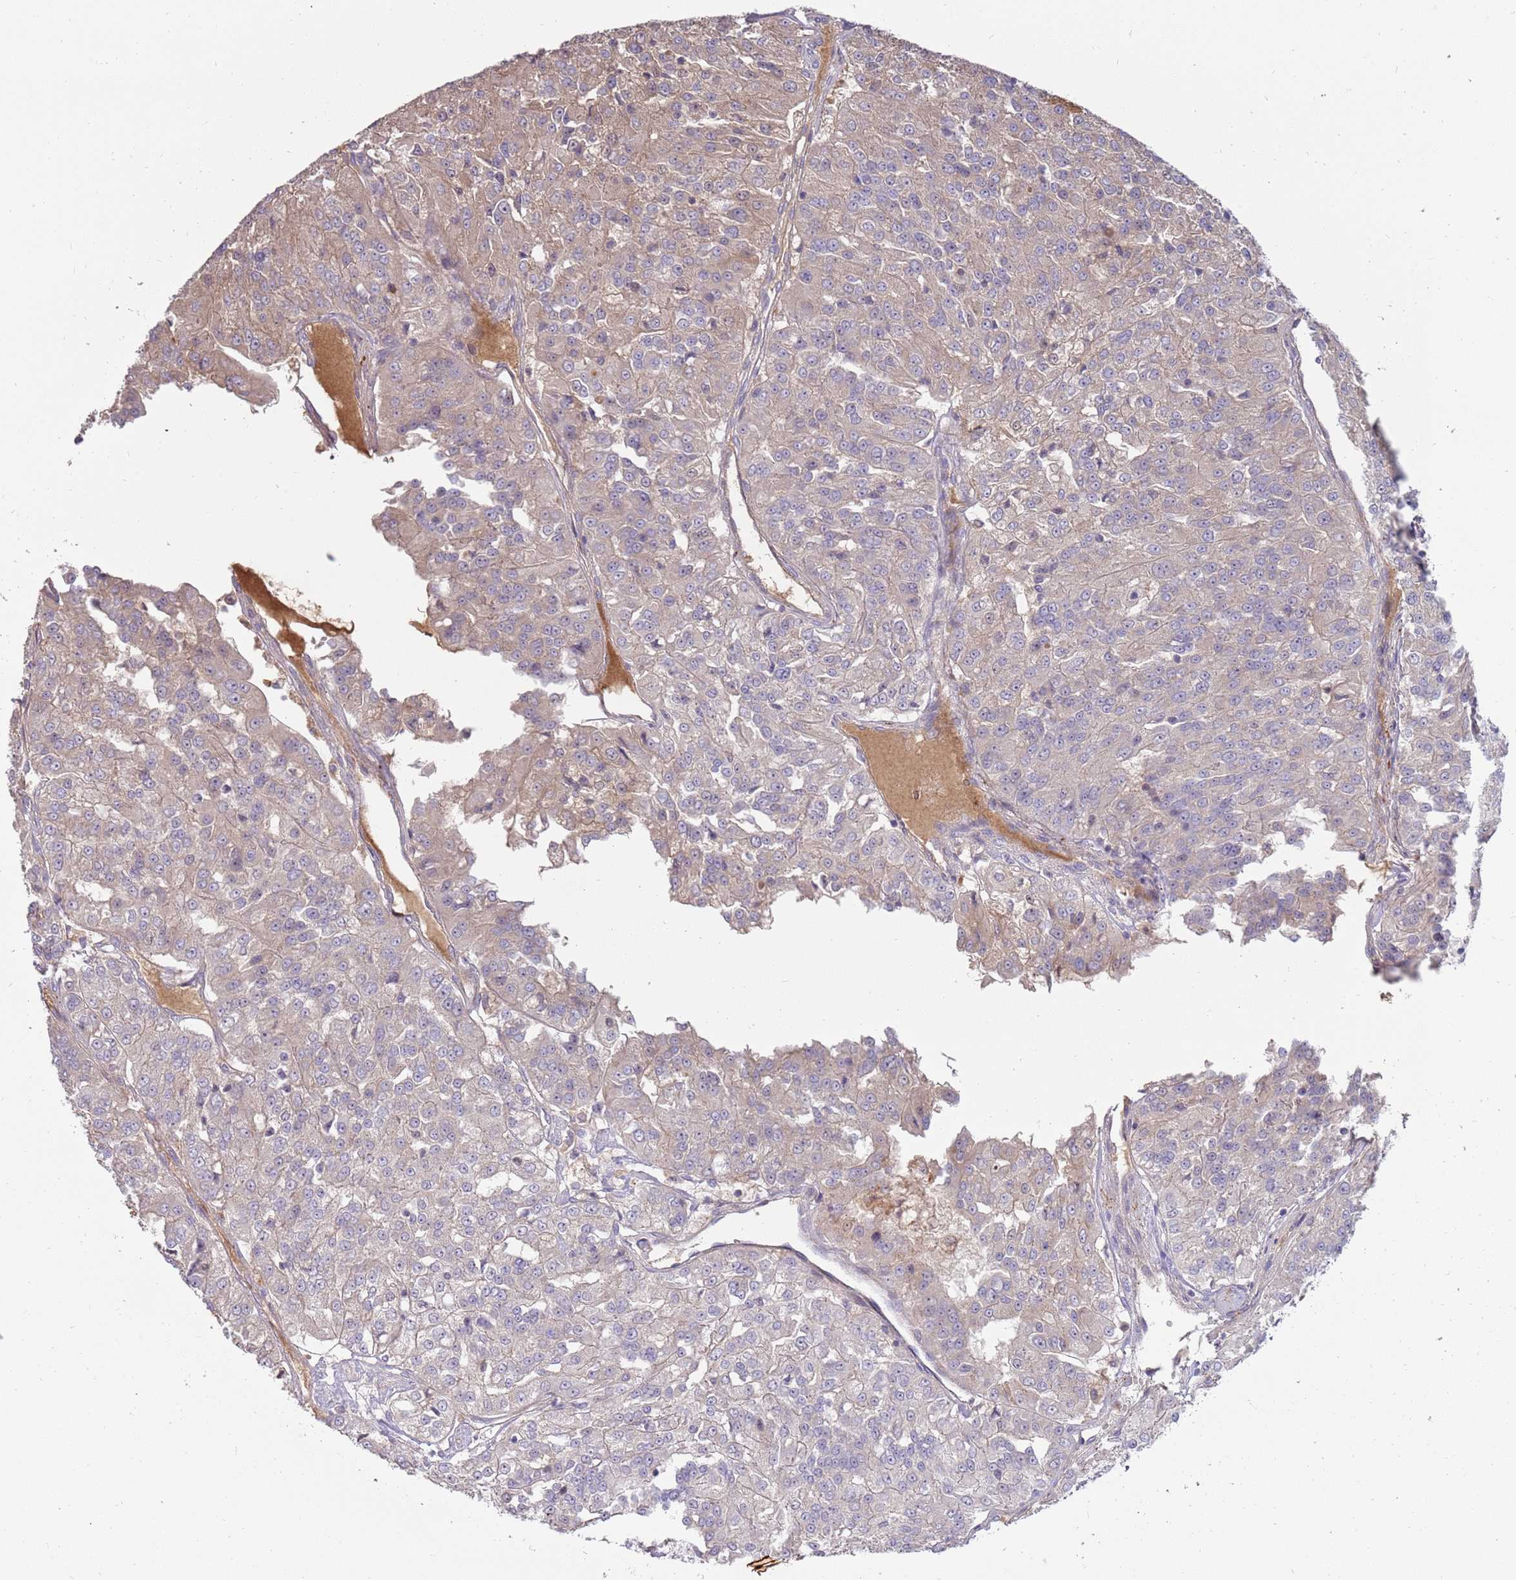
{"staining": {"intensity": "weak", "quantity": "25%-75%", "location": "cytoplasmic/membranous"}, "tissue": "renal cancer", "cell_type": "Tumor cells", "image_type": "cancer", "snomed": [{"axis": "morphology", "description": "Adenocarcinoma, NOS"}, {"axis": "topography", "description": "Kidney"}], "caption": "IHC histopathology image of neoplastic tissue: renal adenocarcinoma stained using immunohistochemistry (IHC) exhibits low levels of weak protein expression localized specifically in the cytoplasmic/membranous of tumor cells, appearing as a cytoplasmic/membranous brown color.", "gene": "NBPF6", "patient": {"sex": "female", "age": 63}}